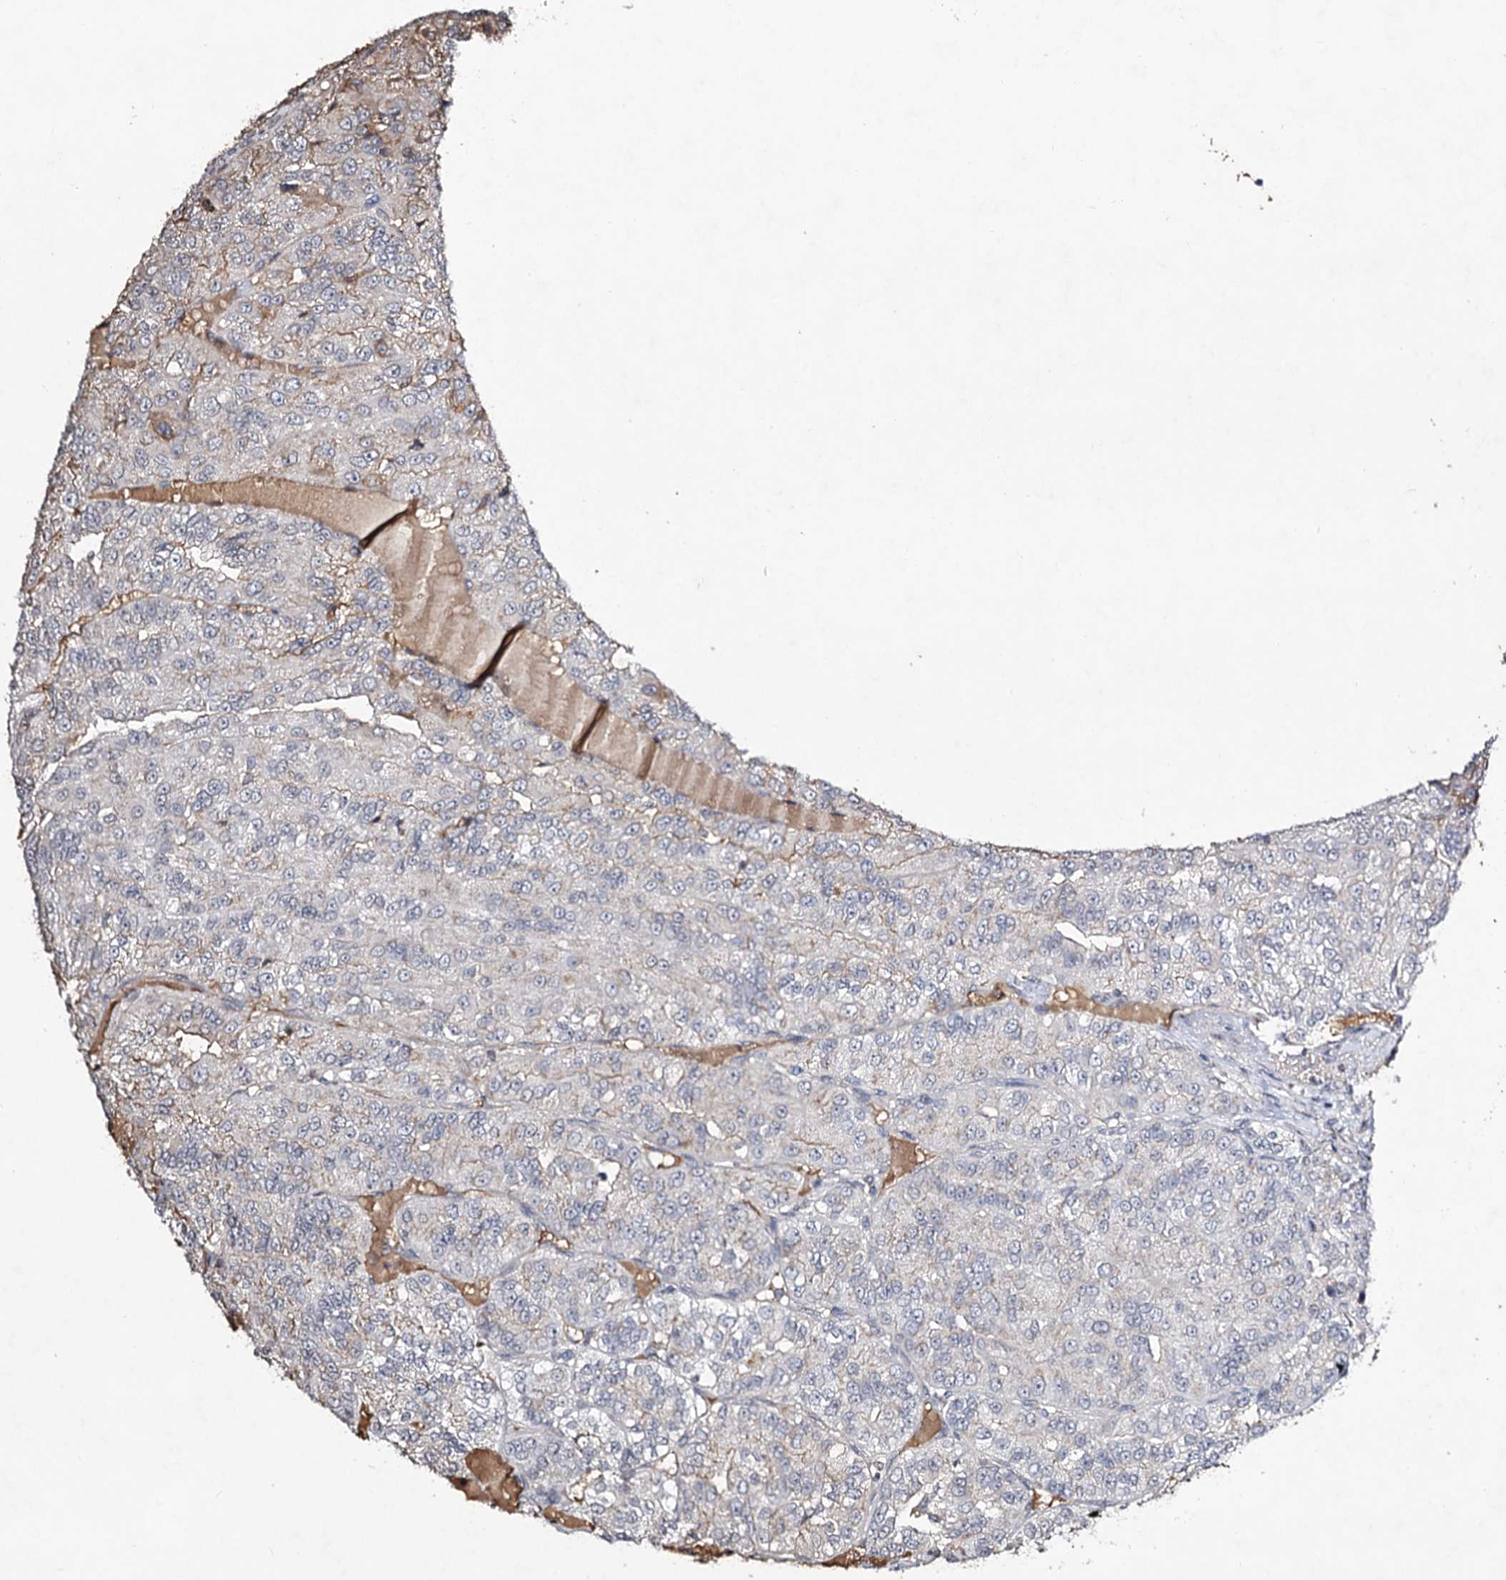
{"staining": {"intensity": "weak", "quantity": "<25%", "location": "cytoplasmic/membranous"}, "tissue": "renal cancer", "cell_type": "Tumor cells", "image_type": "cancer", "snomed": [{"axis": "morphology", "description": "Adenocarcinoma, NOS"}, {"axis": "topography", "description": "Kidney"}], "caption": "Micrograph shows no protein positivity in tumor cells of renal cancer tissue. (DAB IHC, high magnification).", "gene": "PLIN1", "patient": {"sex": "female", "age": 63}}